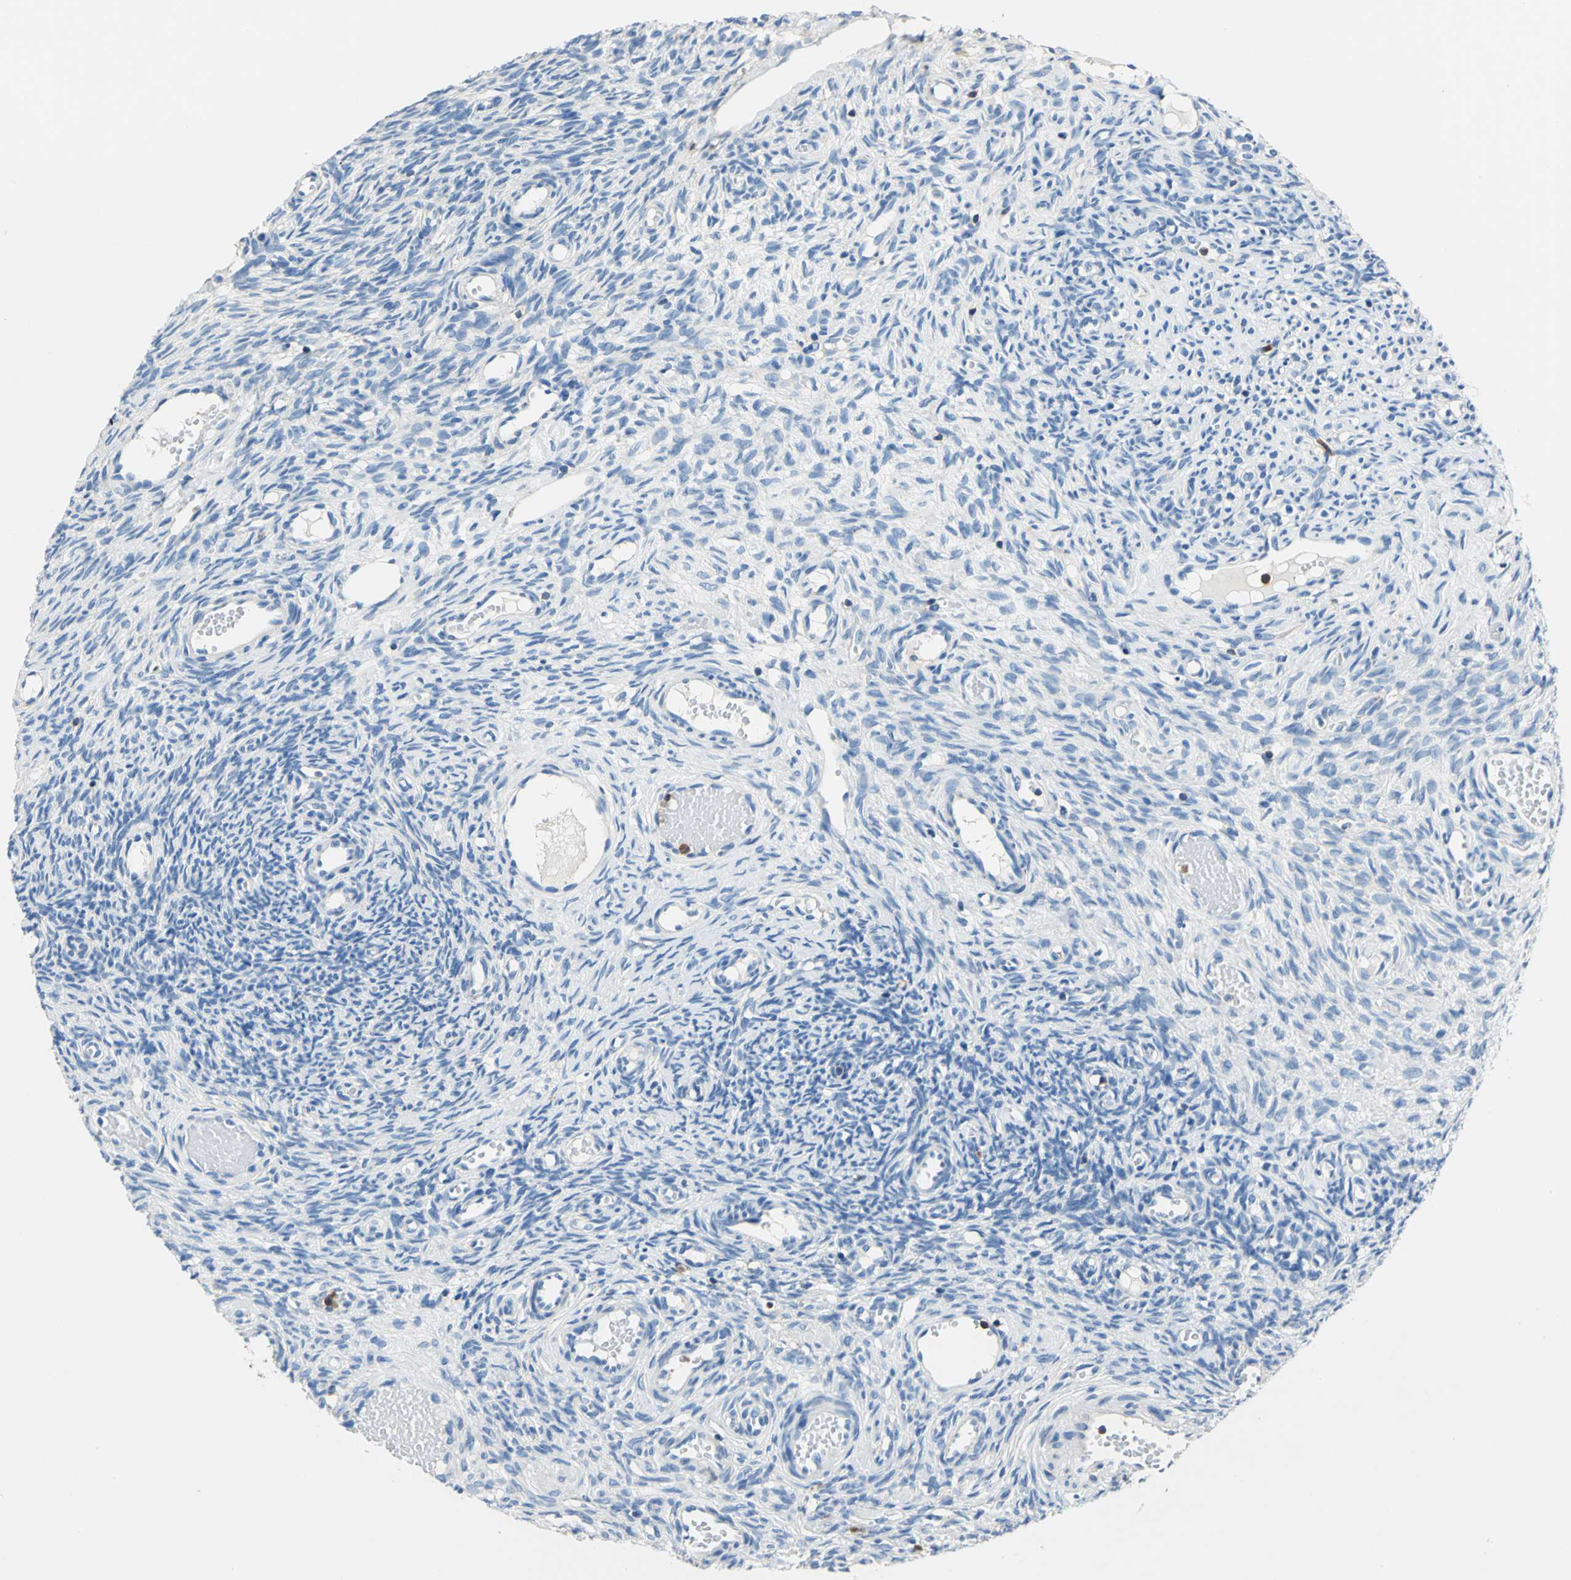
{"staining": {"intensity": "negative", "quantity": "none", "location": "none"}, "tissue": "ovary", "cell_type": "Ovarian stroma cells", "image_type": "normal", "snomed": [{"axis": "morphology", "description": "Normal tissue, NOS"}, {"axis": "topography", "description": "Ovary"}], "caption": "Ovarian stroma cells are negative for brown protein staining in unremarkable ovary. Nuclei are stained in blue.", "gene": "SEPTIN11", "patient": {"sex": "female", "age": 35}}